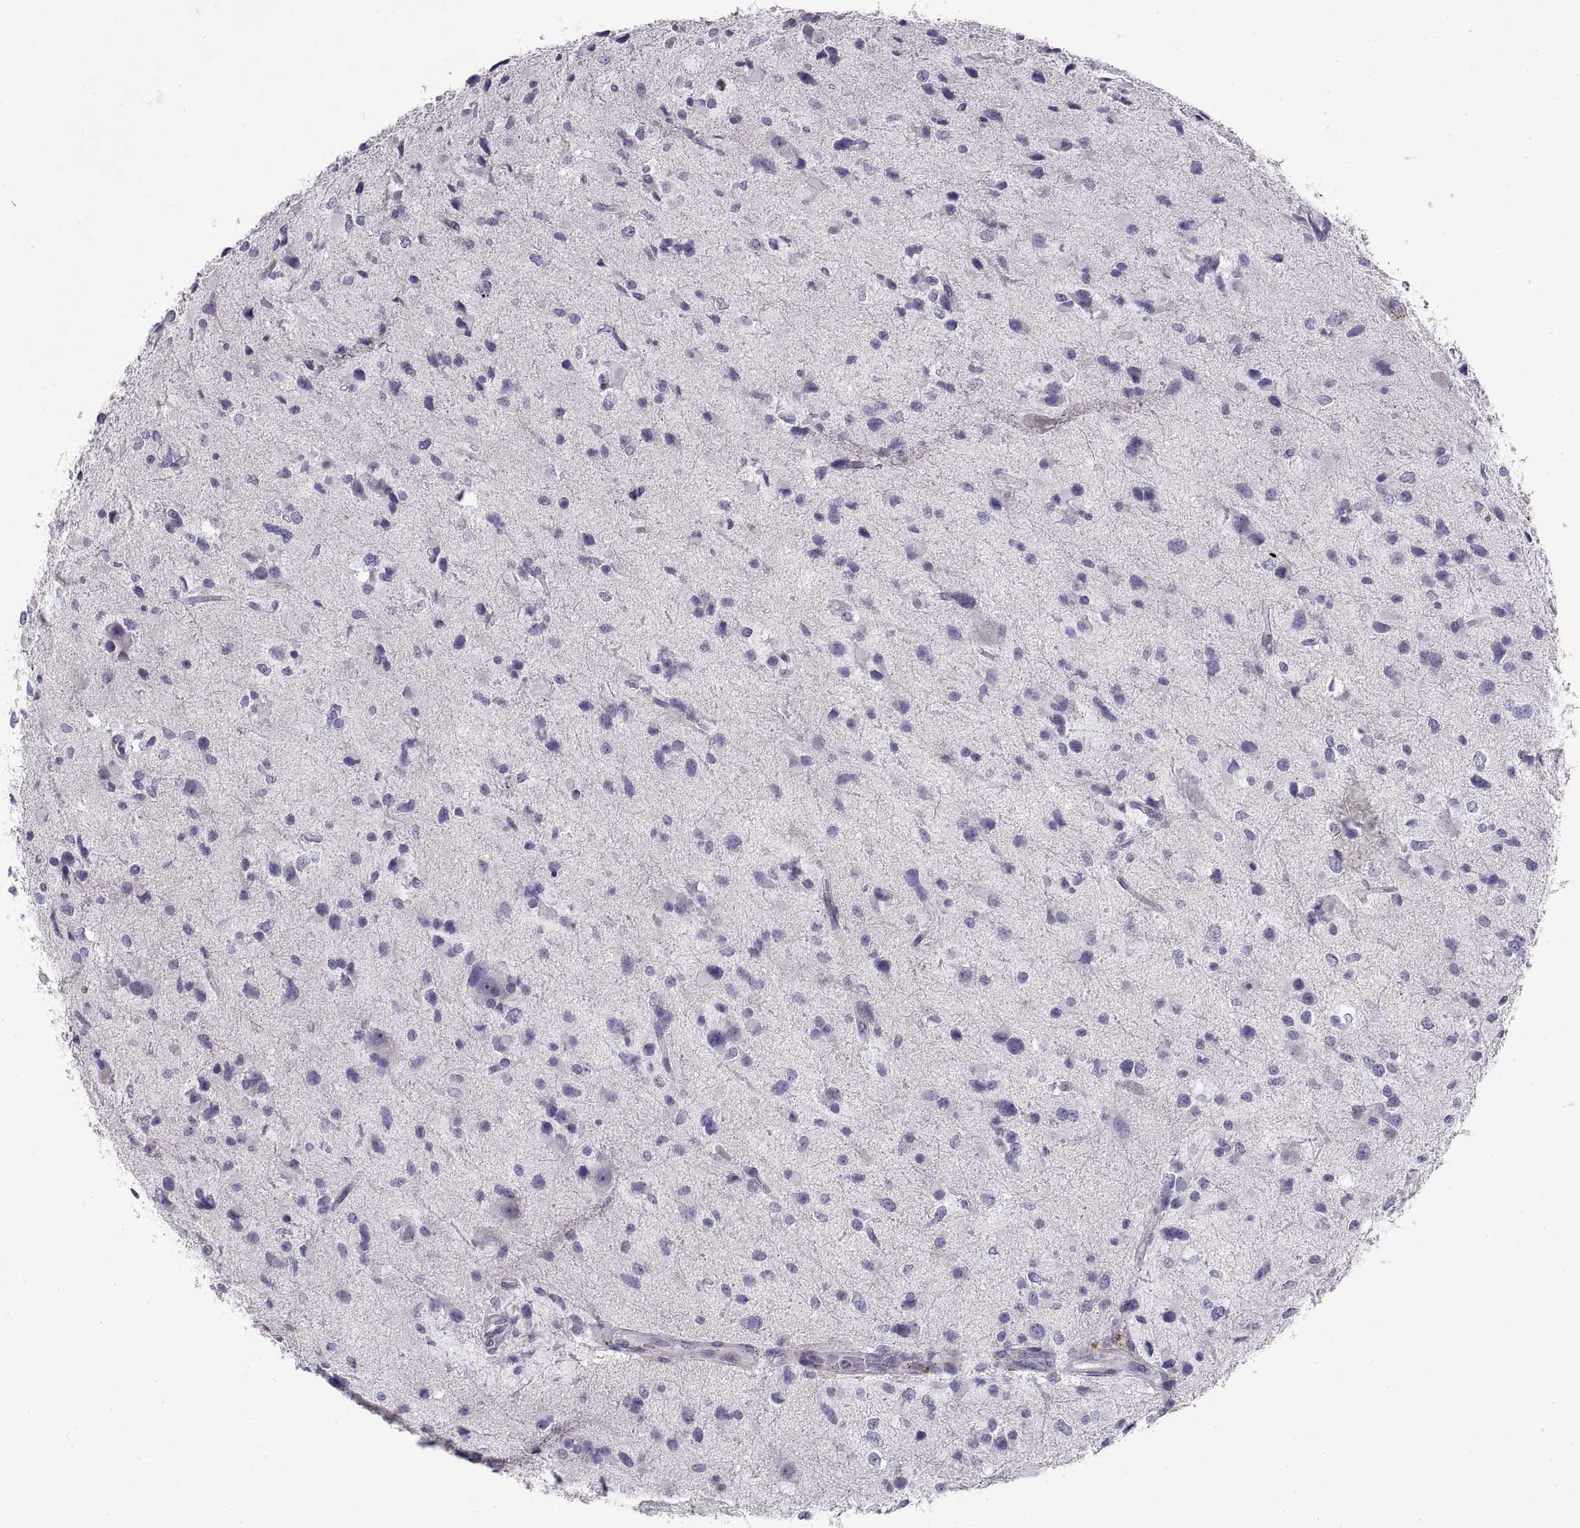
{"staining": {"intensity": "negative", "quantity": "none", "location": "none"}, "tissue": "glioma", "cell_type": "Tumor cells", "image_type": "cancer", "snomed": [{"axis": "morphology", "description": "Glioma, malignant, Low grade"}, {"axis": "topography", "description": "Brain"}], "caption": "Tumor cells show no significant expression in glioma.", "gene": "CRYBB3", "patient": {"sex": "female", "age": 32}}